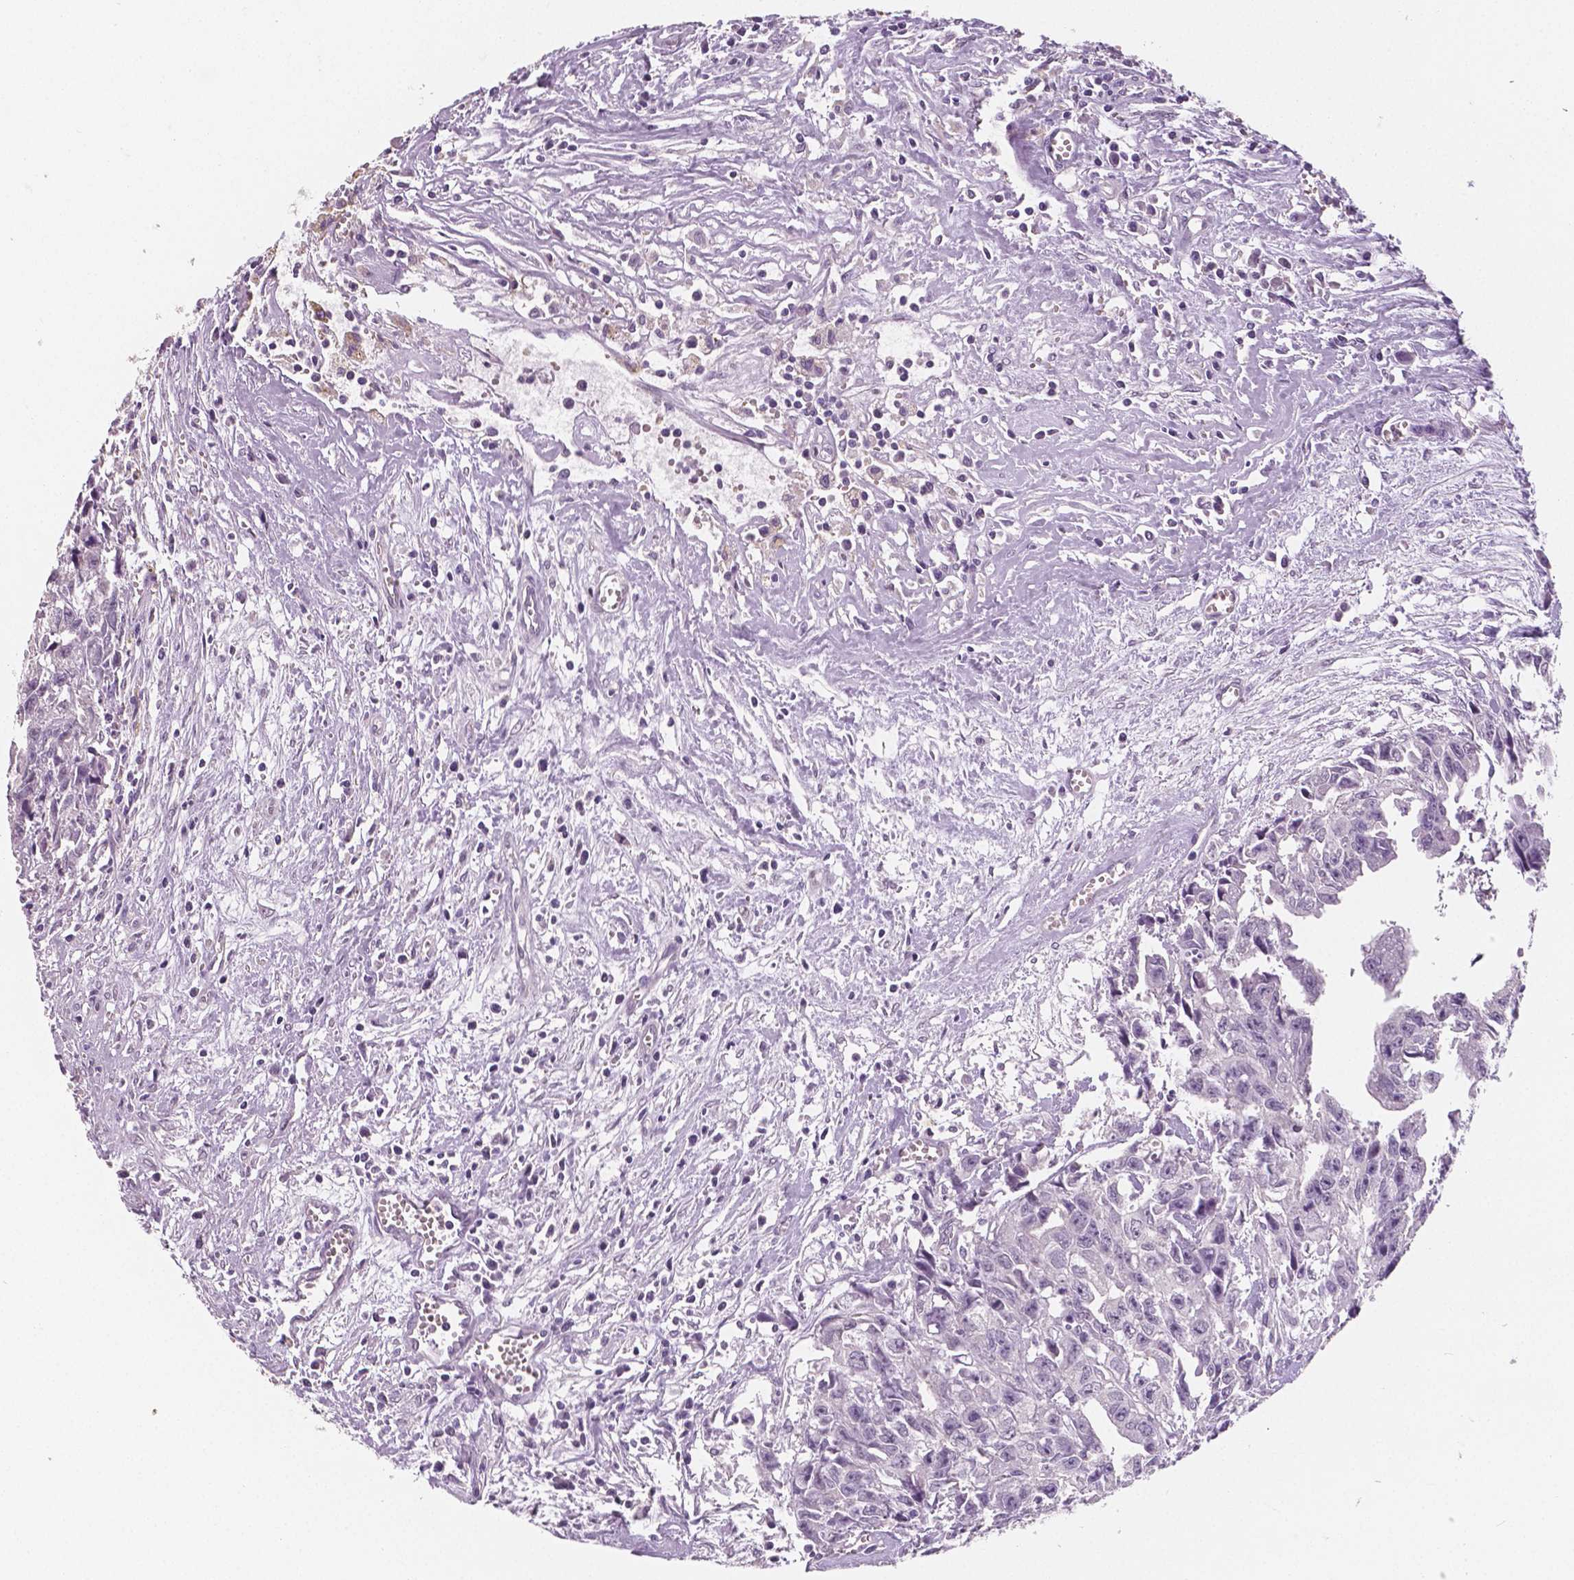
{"staining": {"intensity": "negative", "quantity": "none", "location": "none"}, "tissue": "testis cancer", "cell_type": "Tumor cells", "image_type": "cancer", "snomed": [{"axis": "morphology", "description": "Carcinoma, Embryonal, NOS"}, {"axis": "morphology", "description": "Teratoma, malignant, NOS"}, {"axis": "topography", "description": "Testis"}], "caption": "Tumor cells are negative for brown protein staining in embryonal carcinoma (testis).", "gene": "TSPAN7", "patient": {"sex": "male", "age": 24}}